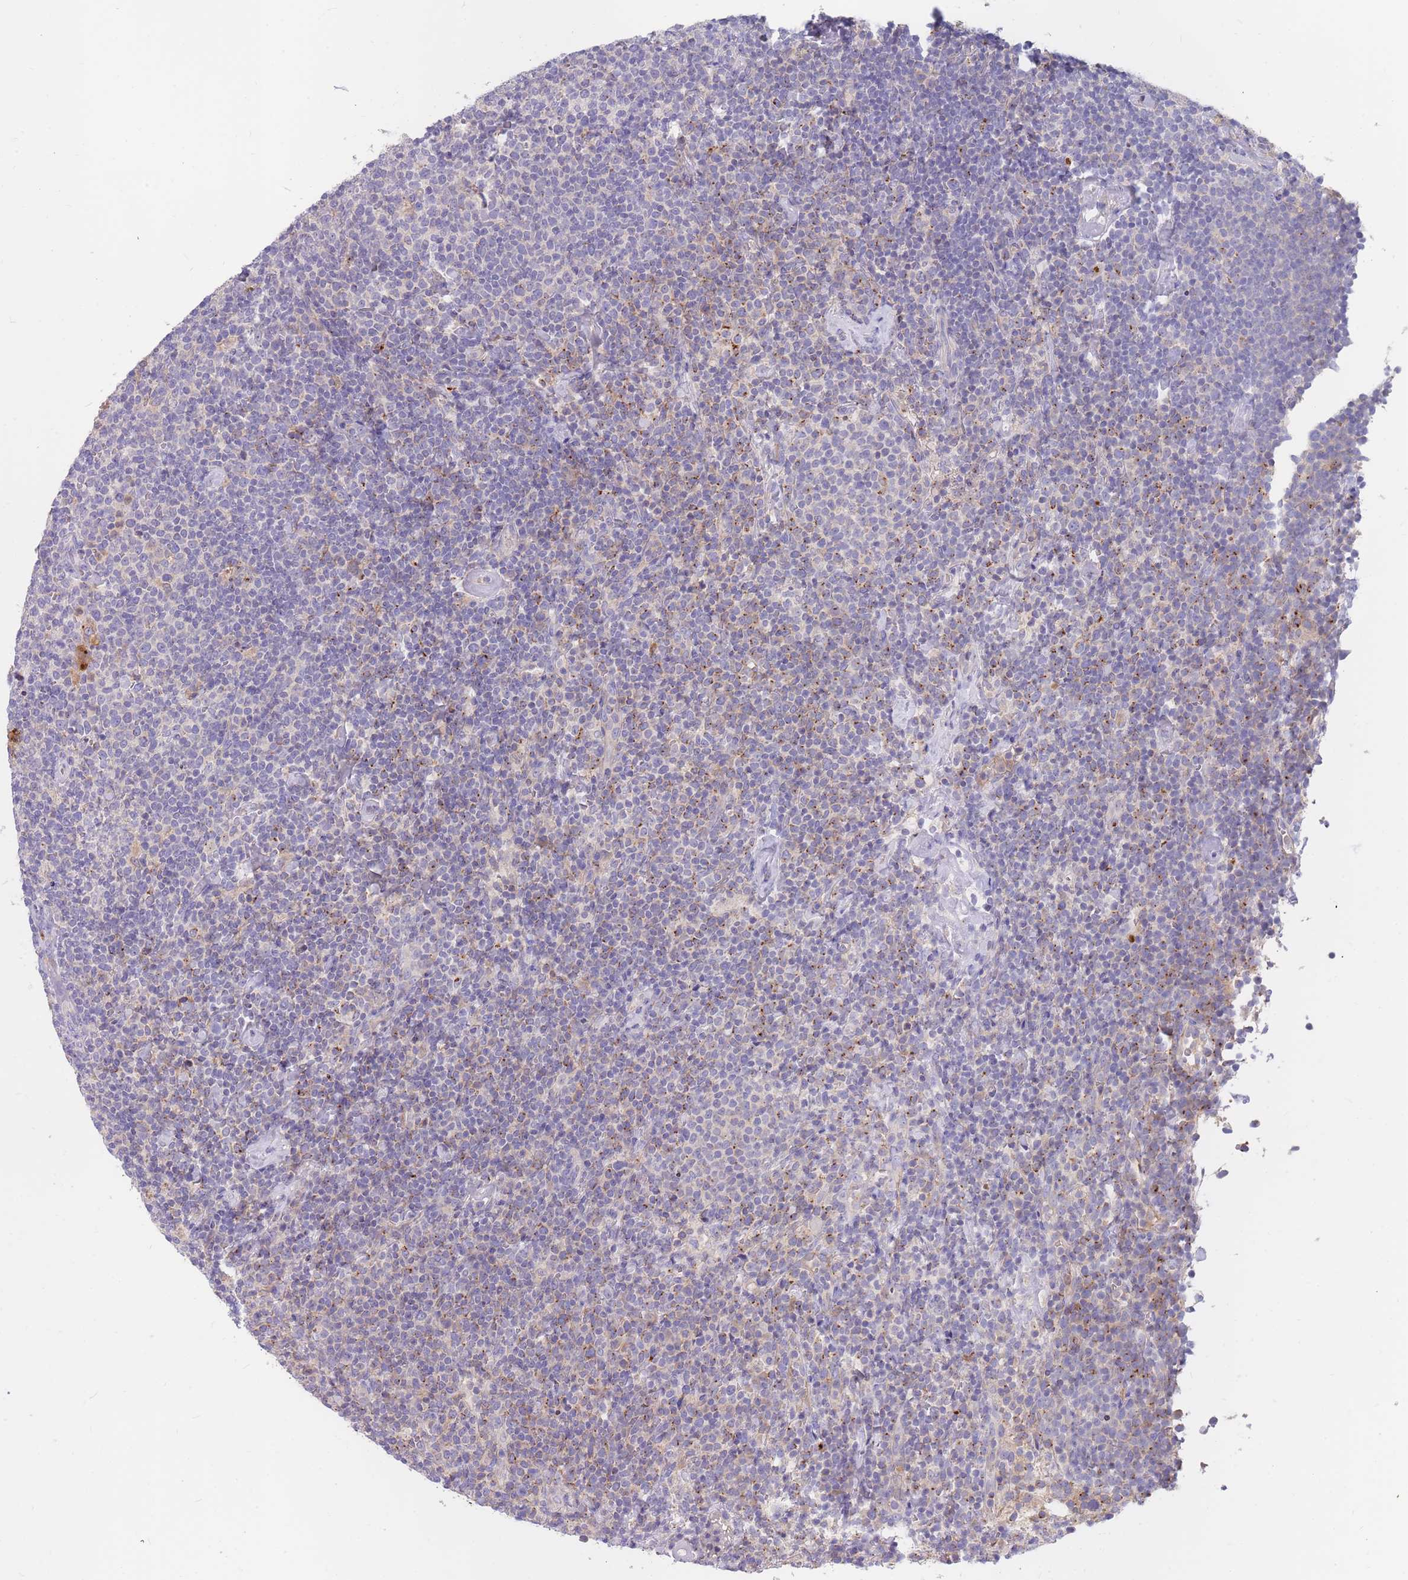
{"staining": {"intensity": "negative", "quantity": "none", "location": "none"}, "tissue": "lymphoma", "cell_type": "Tumor cells", "image_type": "cancer", "snomed": [{"axis": "morphology", "description": "Malignant lymphoma, non-Hodgkin's type, High grade"}, {"axis": "topography", "description": "Lymph node"}], "caption": "Tumor cells show no significant staining in high-grade malignant lymphoma, non-Hodgkin's type.", "gene": "BORCS5", "patient": {"sex": "male", "age": 61}}